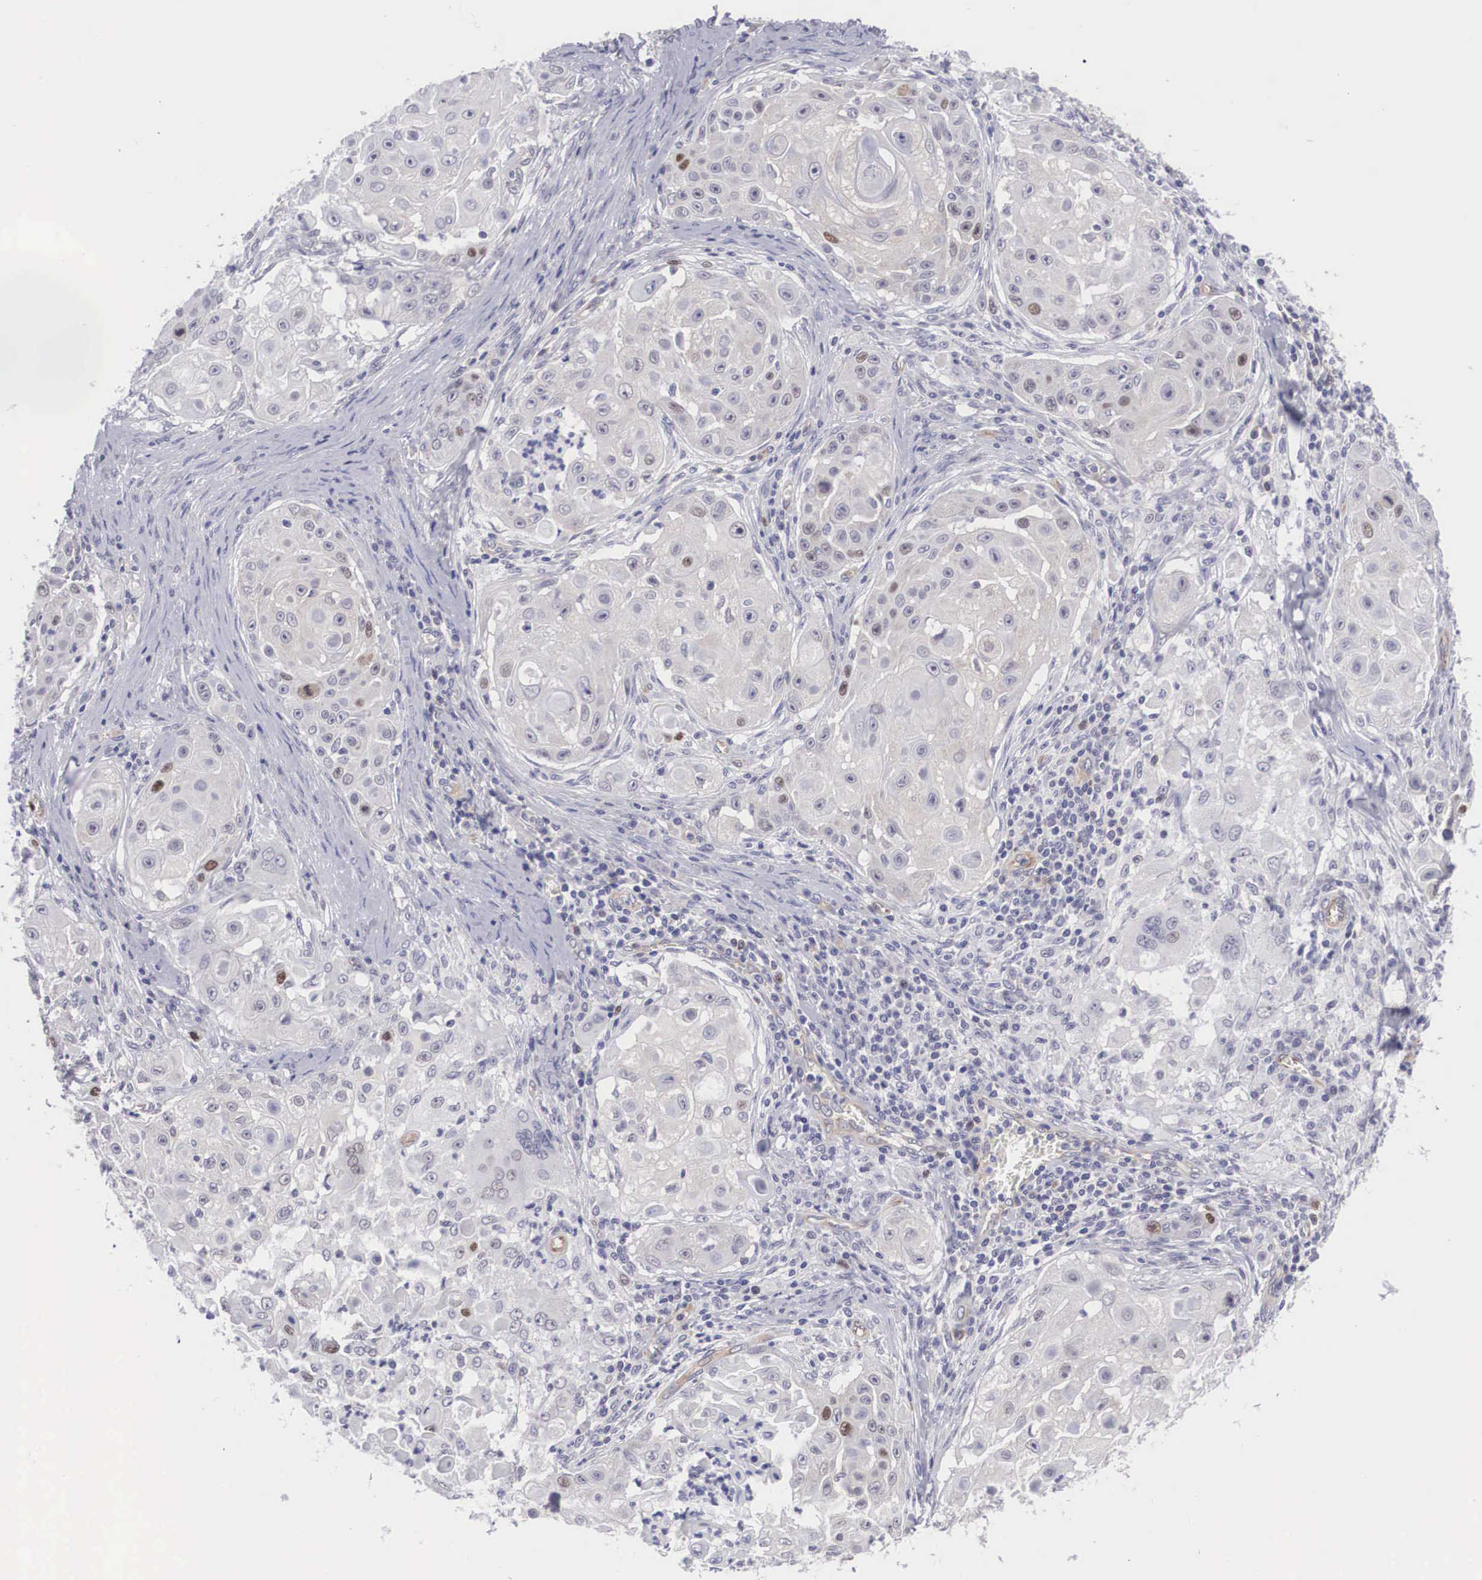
{"staining": {"intensity": "weak", "quantity": "25%-75%", "location": "cytoplasmic/membranous,nuclear"}, "tissue": "skin cancer", "cell_type": "Tumor cells", "image_type": "cancer", "snomed": [{"axis": "morphology", "description": "Squamous cell carcinoma, NOS"}, {"axis": "topography", "description": "Skin"}], "caption": "There is low levels of weak cytoplasmic/membranous and nuclear expression in tumor cells of skin cancer (squamous cell carcinoma), as demonstrated by immunohistochemical staining (brown color).", "gene": "MAST4", "patient": {"sex": "female", "age": 57}}